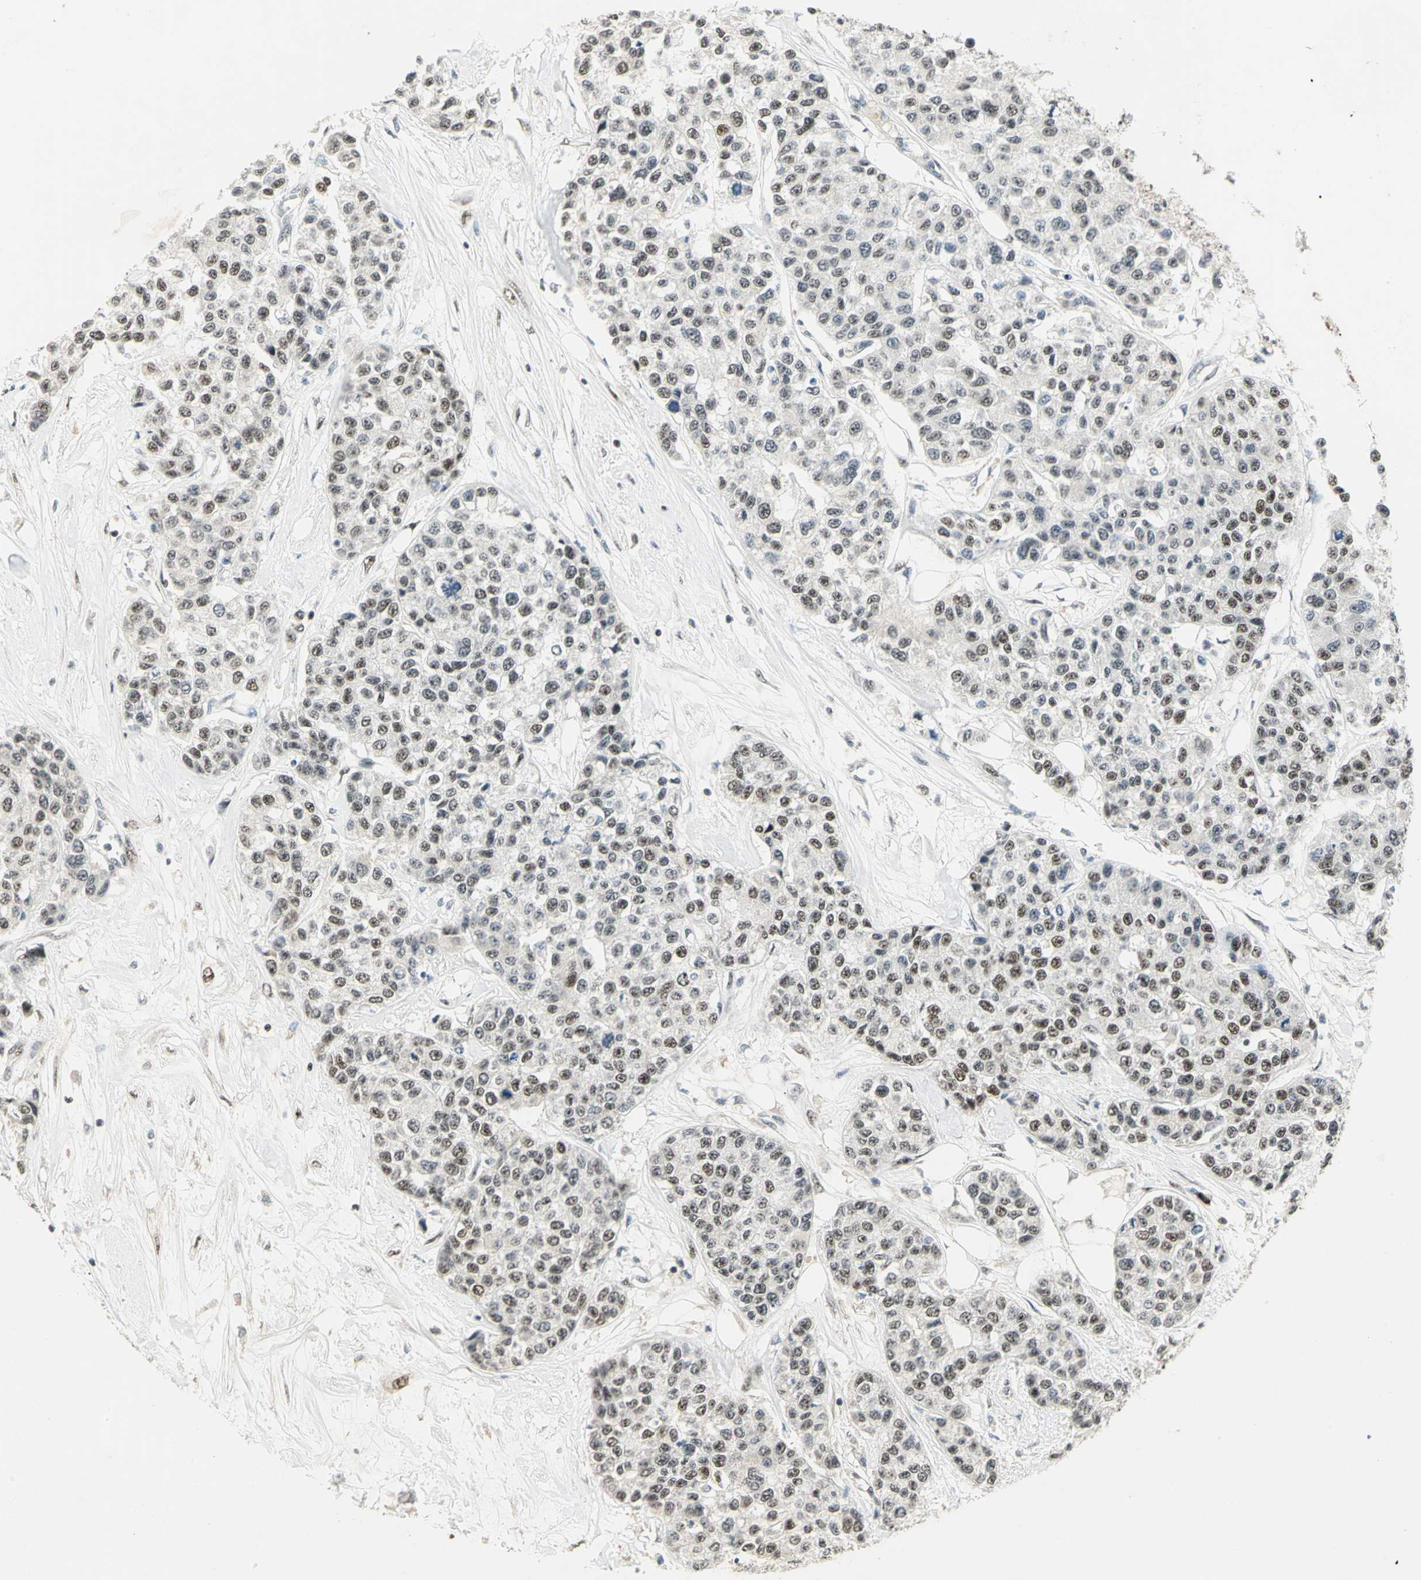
{"staining": {"intensity": "moderate", "quantity": ">75%", "location": "nuclear"}, "tissue": "breast cancer", "cell_type": "Tumor cells", "image_type": "cancer", "snomed": [{"axis": "morphology", "description": "Duct carcinoma"}, {"axis": "topography", "description": "Breast"}], "caption": "Immunohistochemistry (IHC) histopathology image of neoplastic tissue: invasive ductal carcinoma (breast) stained using IHC displays medium levels of moderate protein expression localized specifically in the nuclear of tumor cells, appearing as a nuclear brown color.", "gene": "CCNT1", "patient": {"sex": "female", "age": 51}}